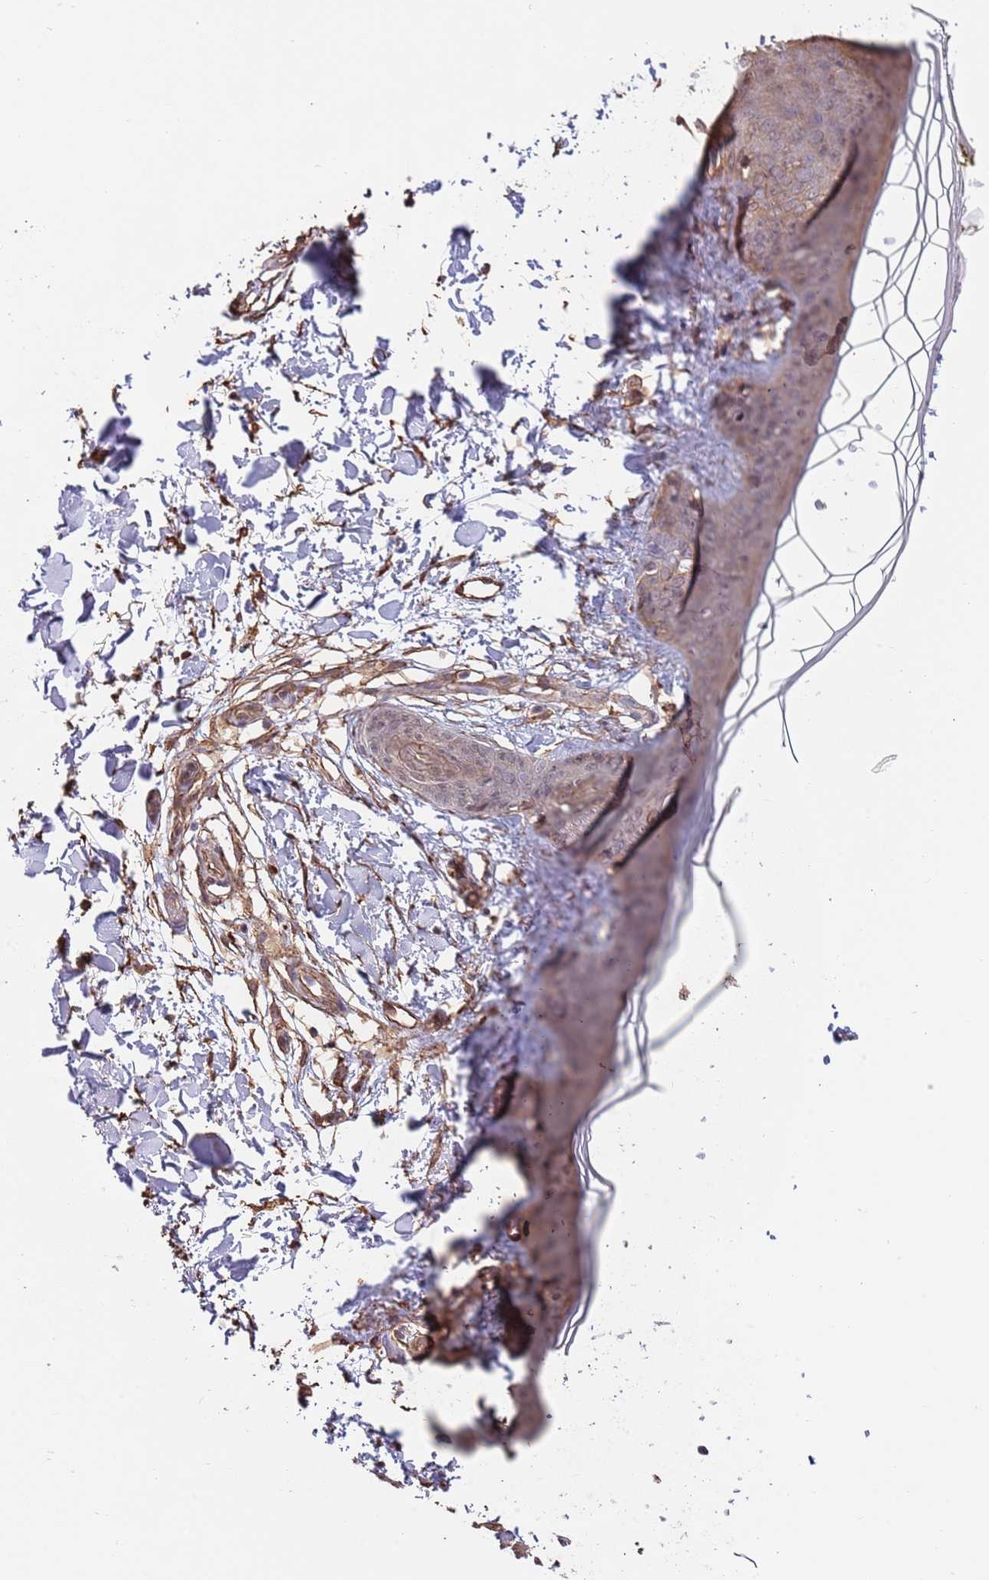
{"staining": {"intensity": "moderate", "quantity": ">75%", "location": "cytoplasmic/membranous,nuclear"}, "tissue": "skin", "cell_type": "Fibroblasts", "image_type": "normal", "snomed": [{"axis": "morphology", "description": "Normal tissue, NOS"}, {"axis": "topography", "description": "Skin"}], "caption": "Normal skin was stained to show a protein in brown. There is medium levels of moderate cytoplasmic/membranous,nuclear expression in about >75% of fibroblasts. (DAB (3,3'-diaminobenzidine) IHC, brown staining for protein, blue staining for nuclei).", "gene": "BPNT1", "patient": {"sex": "female", "age": 34}}